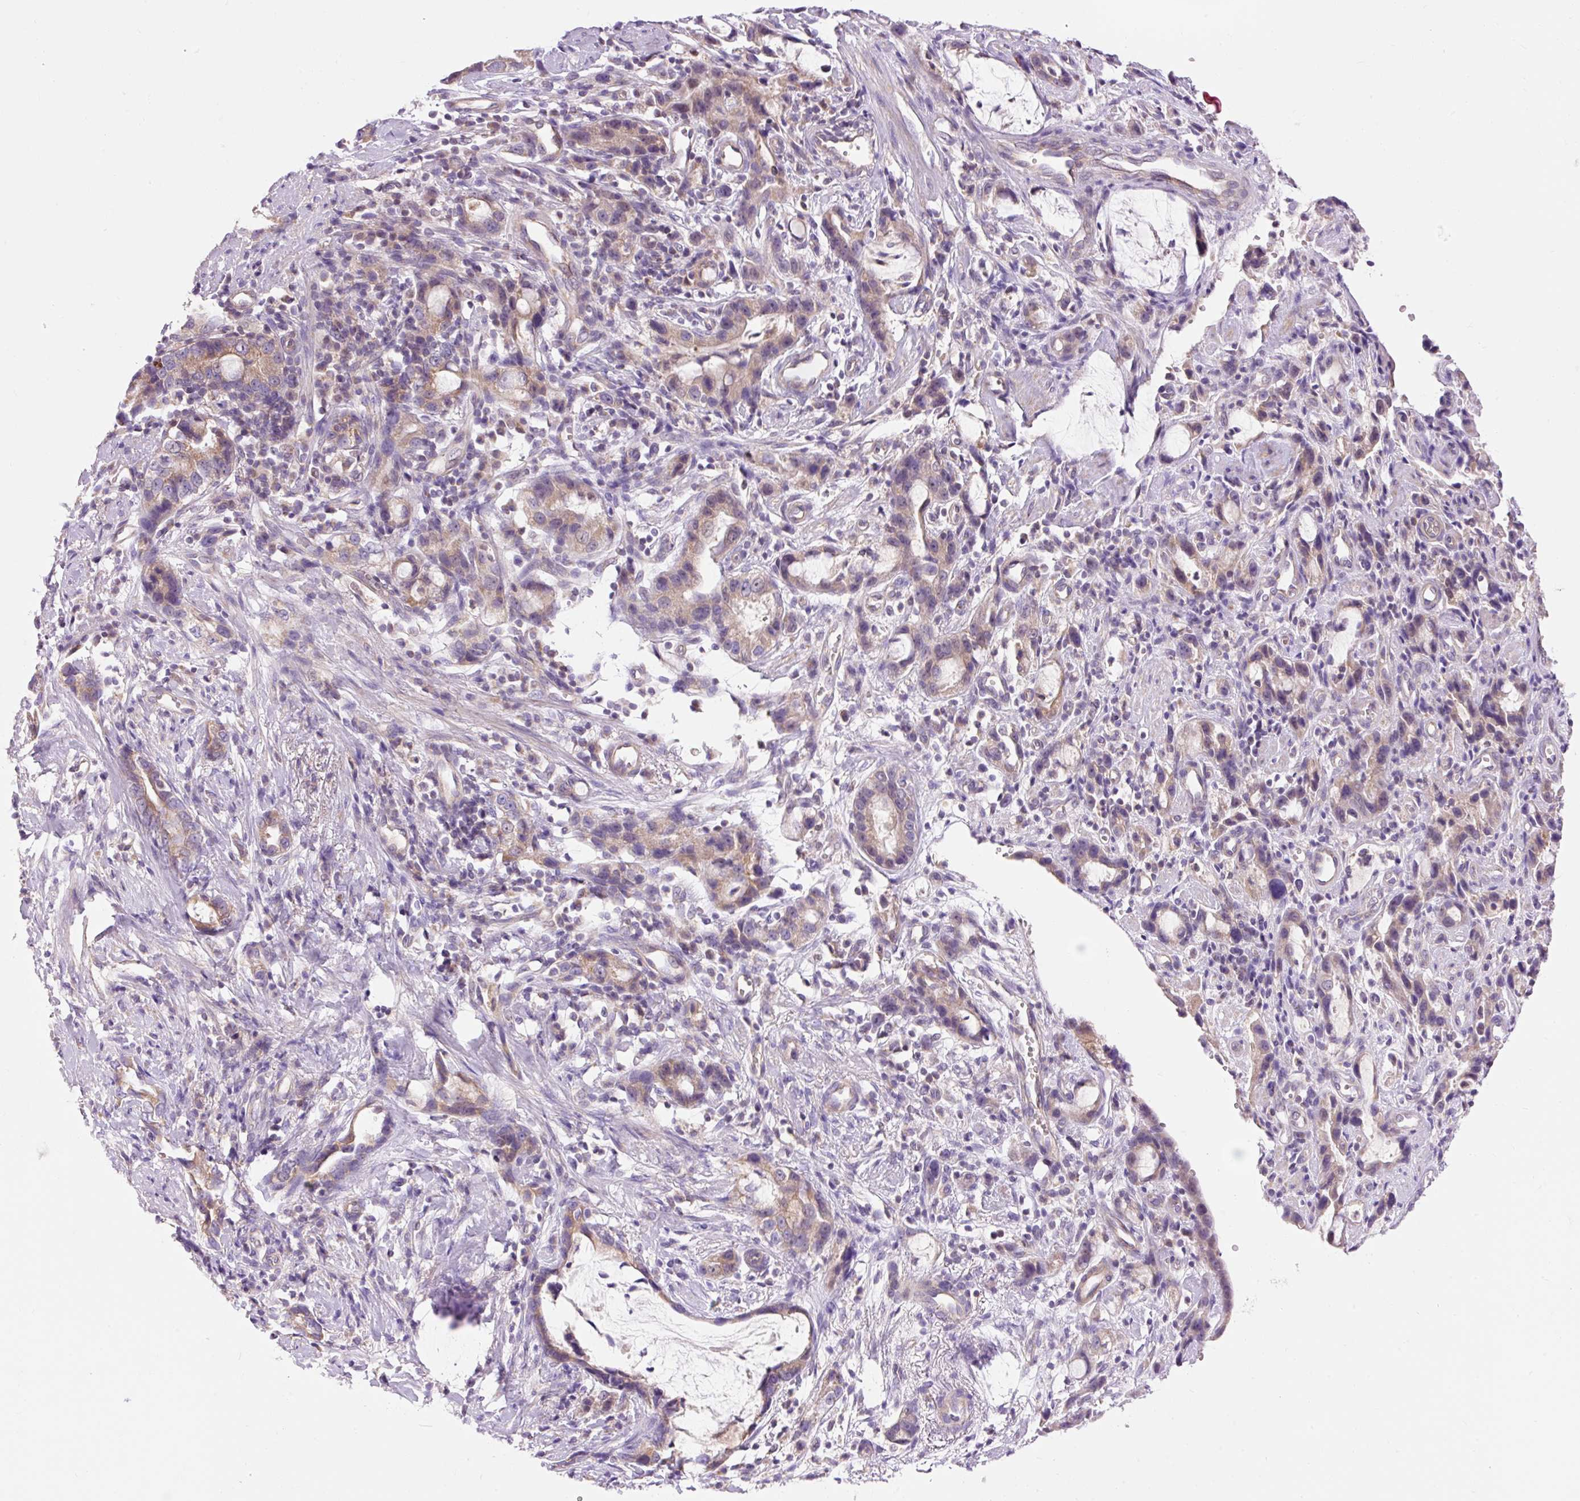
{"staining": {"intensity": "moderate", "quantity": "25%-75%", "location": "cytoplasmic/membranous"}, "tissue": "stomach cancer", "cell_type": "Tumor cells", "image_type": "cancer", "snomed": [{"axis": "morphology", "description": "Adenocarcinoma, NOS"}, {"axis": "topography", "description": "Stomach"}], "caption": "IHC photomicrograph of human stomach cancer (adenocarcinoma) stained for a protein (brown), which demonstrates medium levels of moderate cytoplasmic/membranous positivity in about 25%-75% of tumor cells.", "gene": "IMMT", "patient": {"sex": "male", "age": 55}}